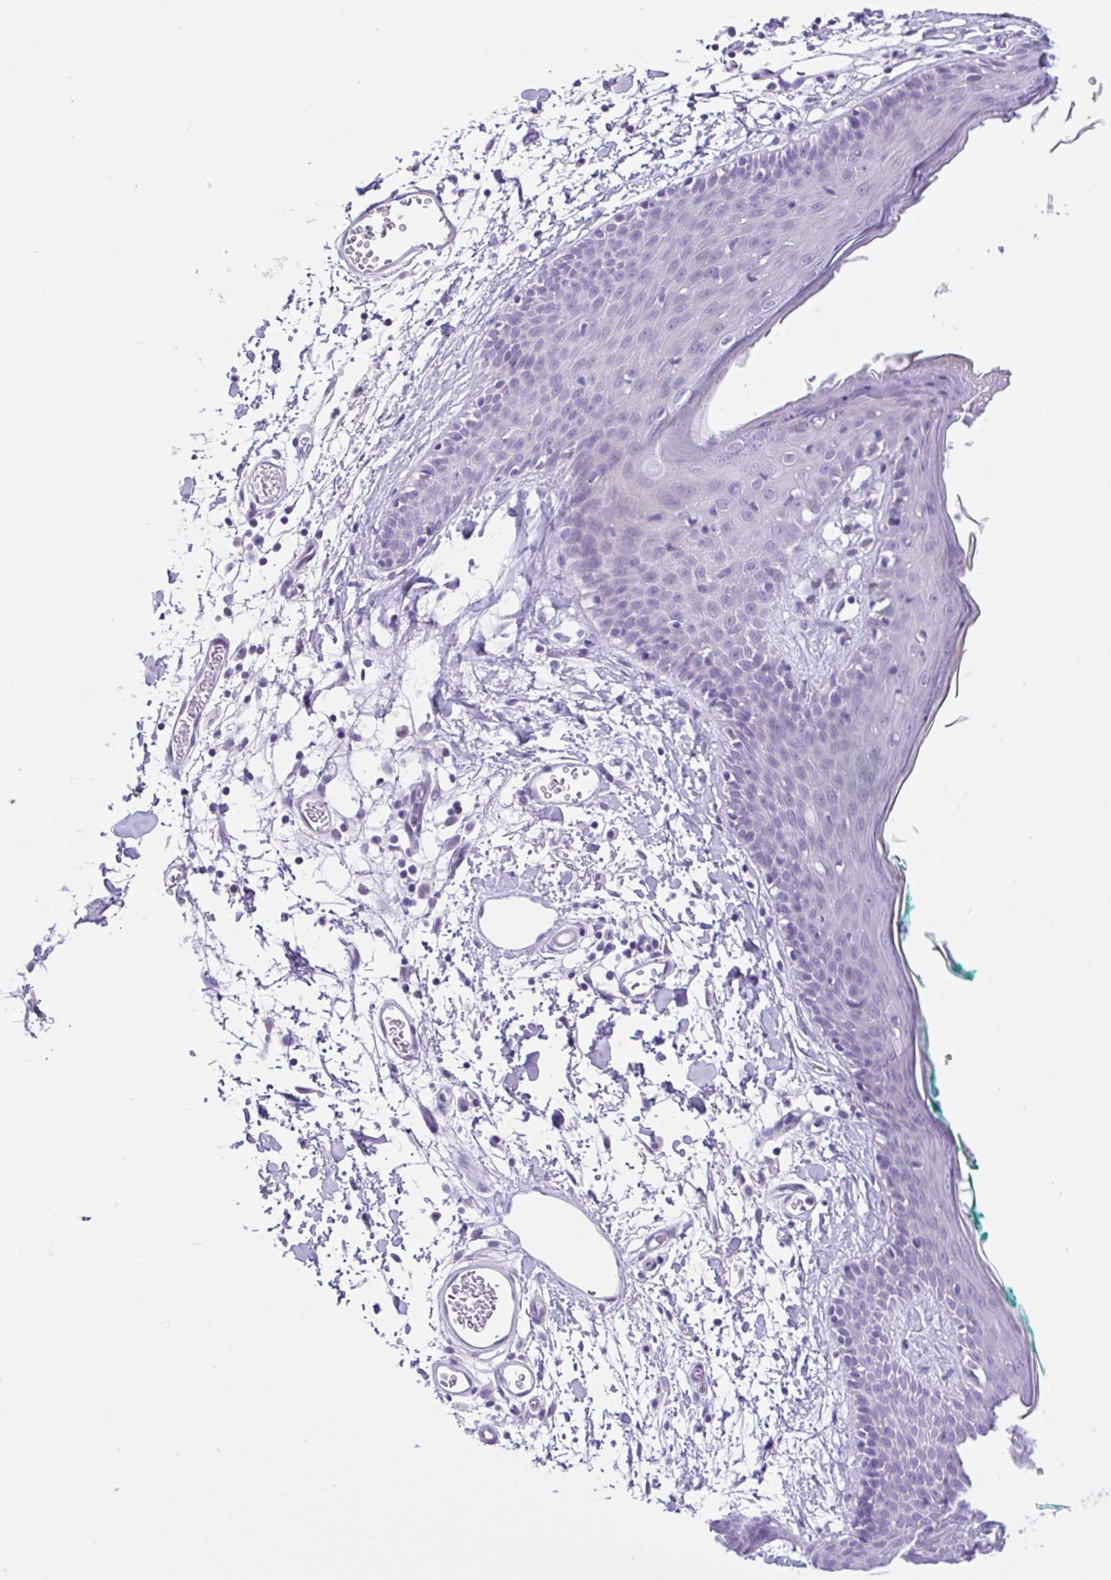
{"staining": {"intensity": "negative", "quantity": "none", "location": "none"}, "tissue": "skin", "cell_type": "Fibroblasts", "image_type": "normal", "snomed": [{"axis": "morphology", "description": "Normal tissue, NOS"}, {"axis": "topography", "description": "Skin"}], "caption": "Immunohistochemical staining of normal human skin shows no significant expression in fibroblasts. (Brightfield microscopy of DAB immunohistochemistry at high magnification).", "gene": "ANO4", "patient": {"sex": "male", "age": 79}}